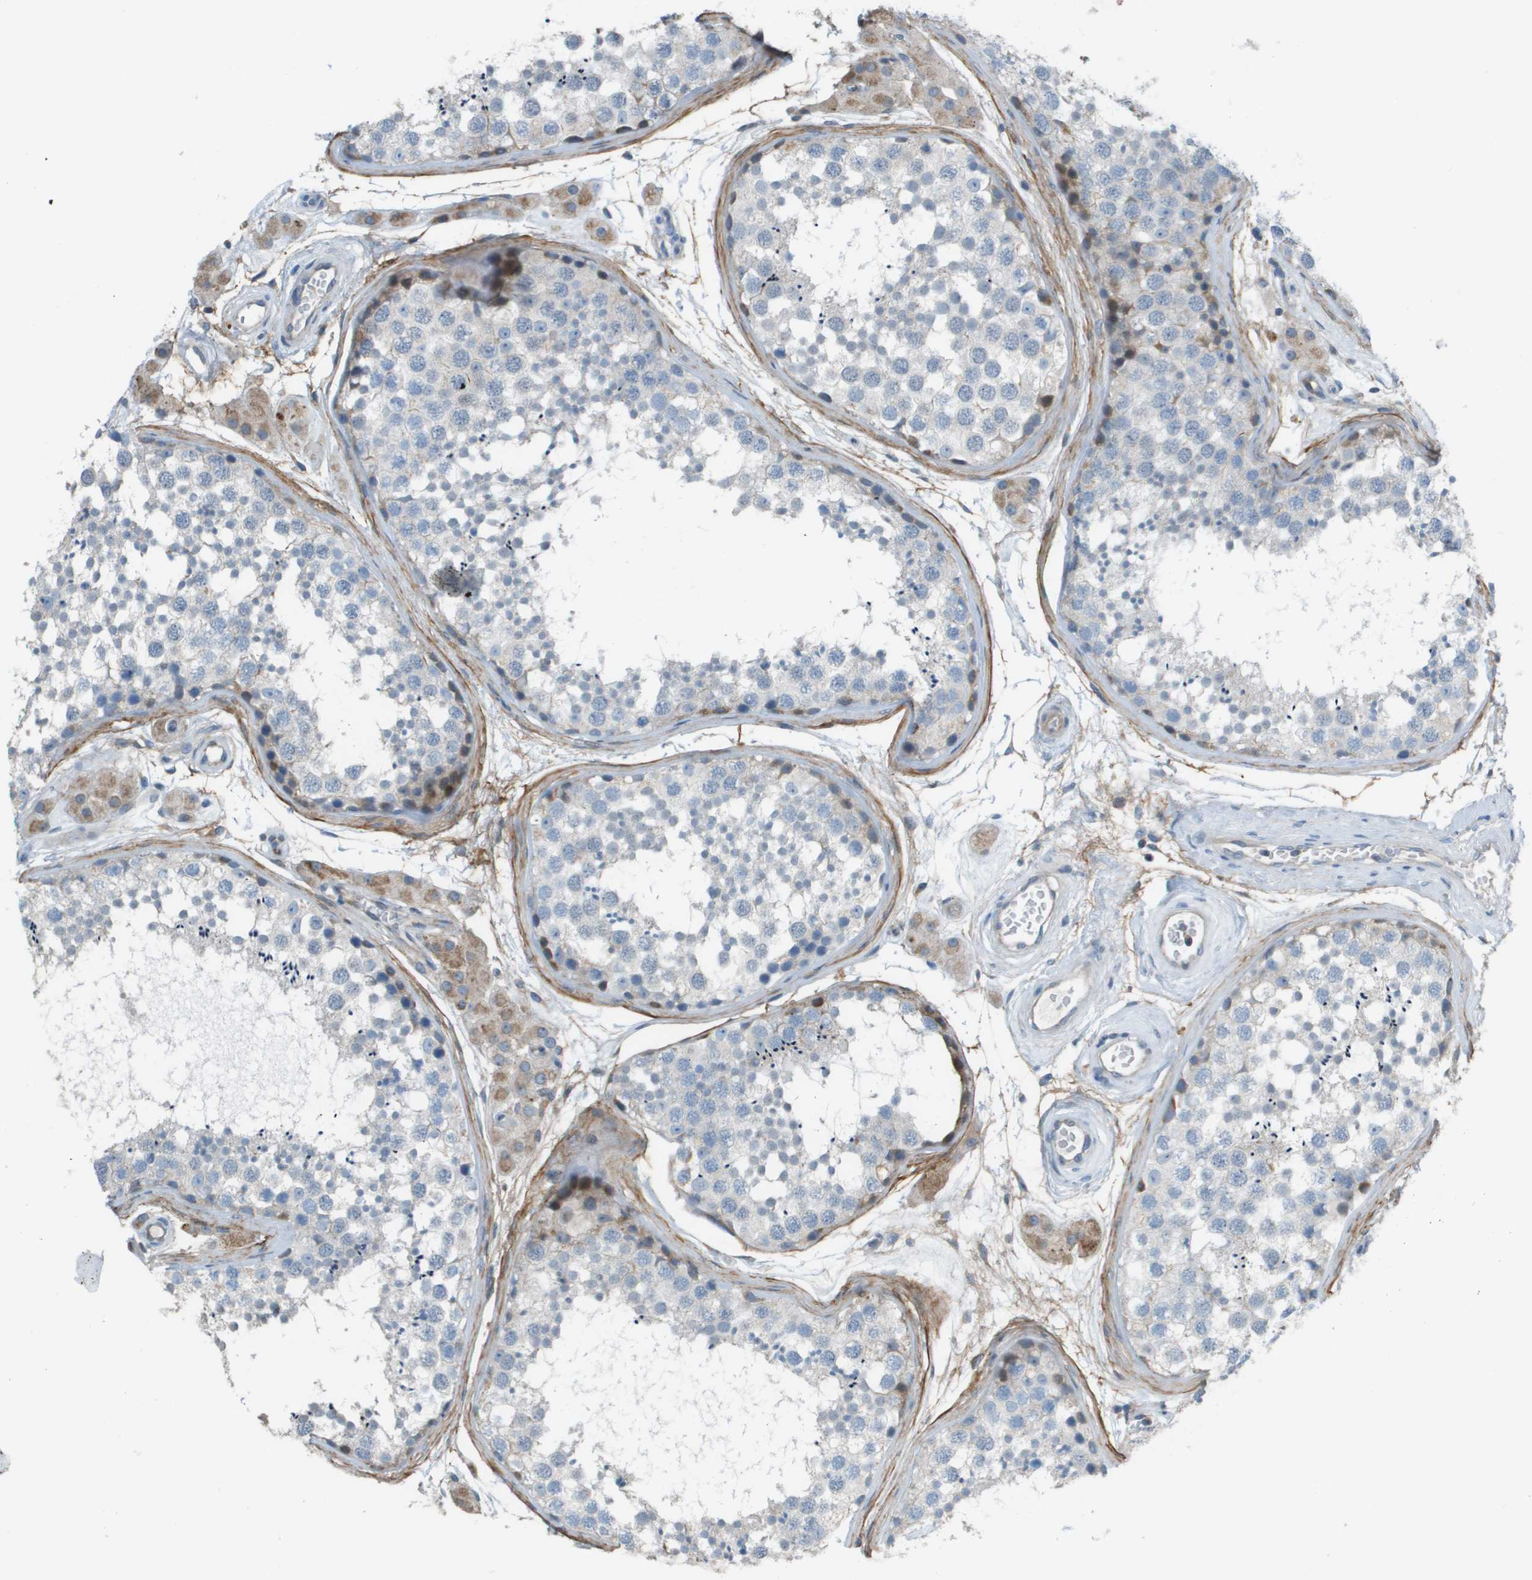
{"staining": {"intensity": "strong", "quantity": "<25%", "location": "cytoplasmic/membranous"}, "tissue": "testis", "cell_type": "Cells in seminiferous ducts", "image_type": "normal", "snomed": [{"axis": "morphology", "description": "Normal tissue, NOS"}, {"axis": "topography", "description": "Testis"}], "caption": "Immunohistochemical staining of benign testis displays strong cytoplasmic/membranous protein staining in approximately <25% of cells in seminiferous ducts. (DAB (3,3'-diaminobenzidine) = brown stain, brightfield microscopy at high magnification).", "gene": "GALNT6", "patient": {"sex": "male", "age": 56}}